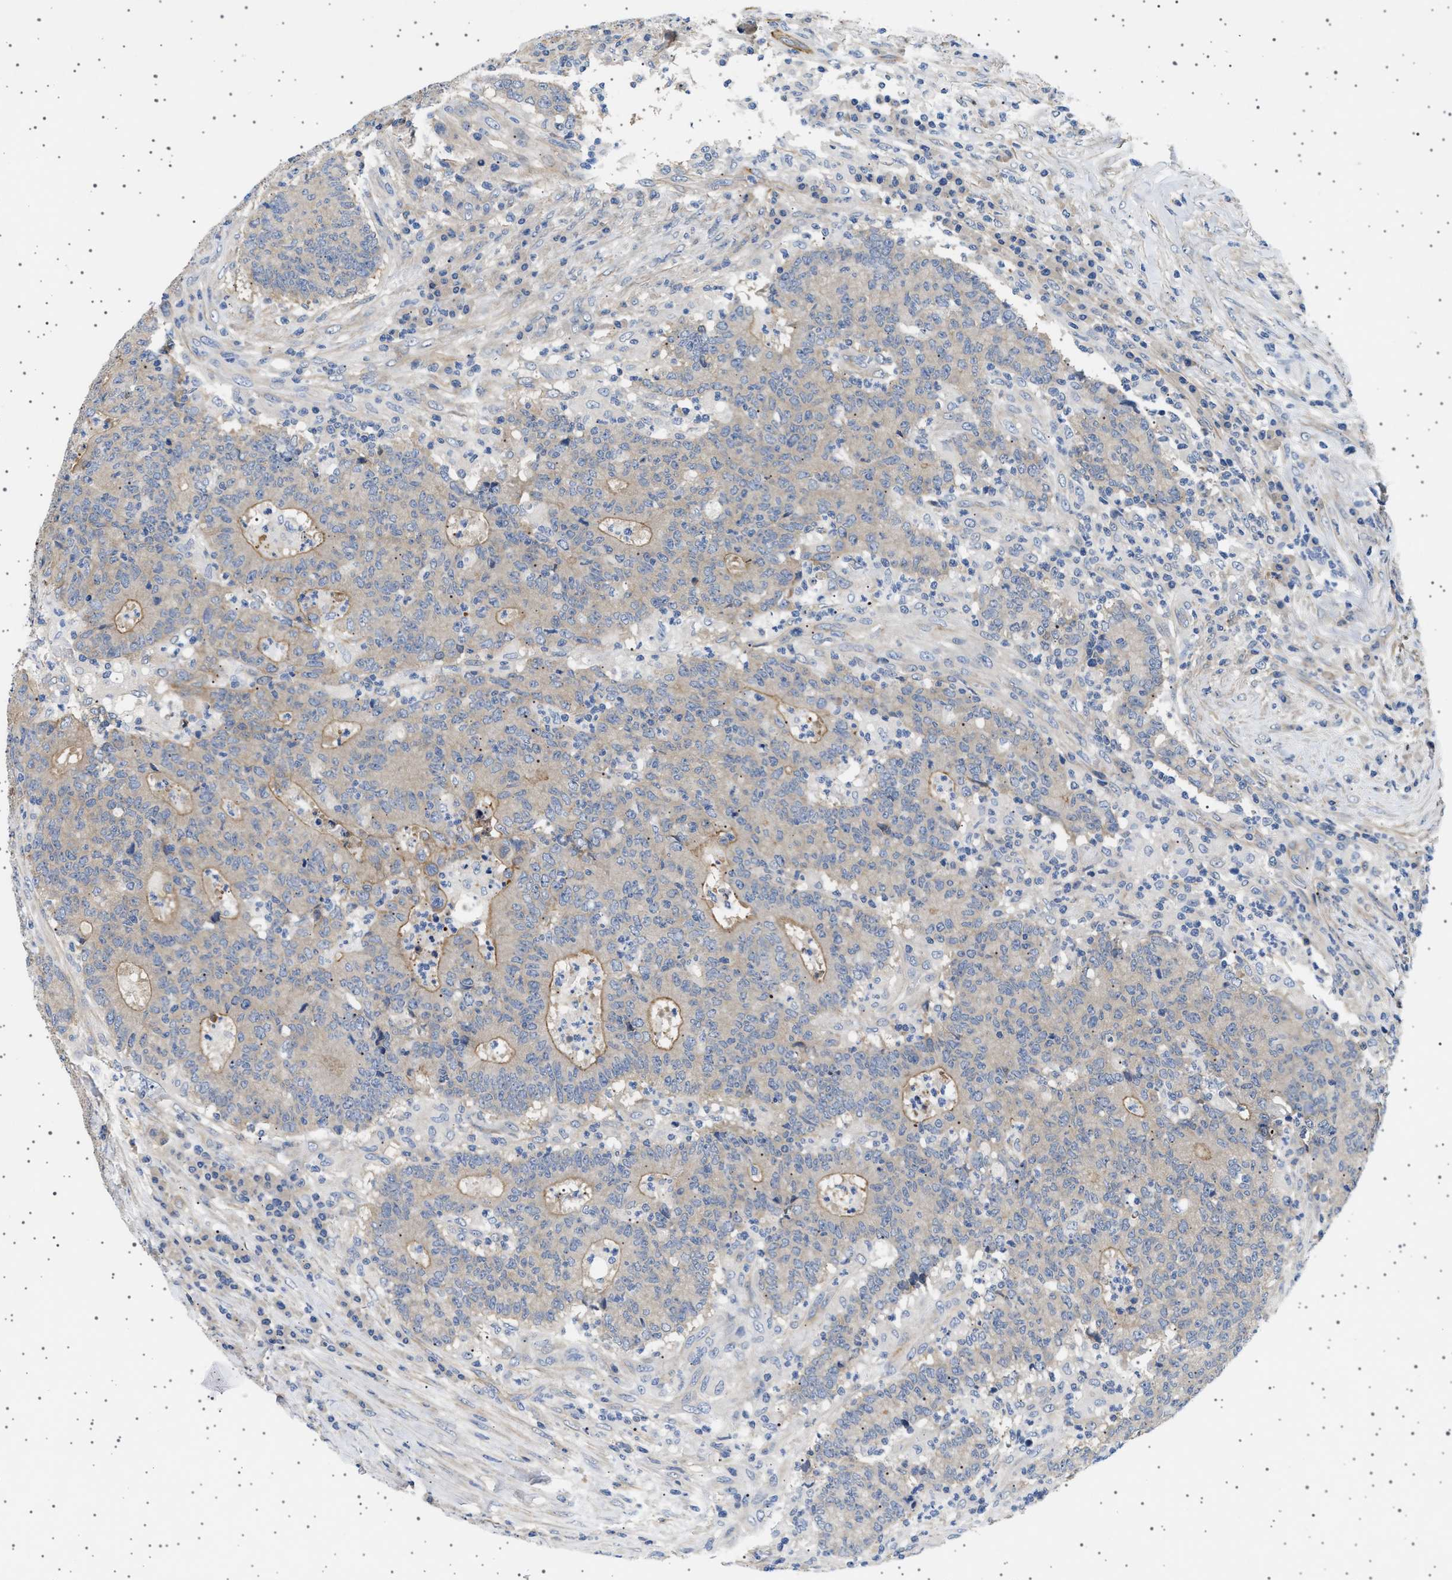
{"staining": {"intensity": "moderate", "quantity": "<25%", "location": "cytoplasmic/membranous"}, "tissue": "colorectal cancer", "cell_type": "Tumor cells", "image_type": "cancer", "snomed": [{"axis": "morphology", "description": "Normal tissue, NOS"}, {"axis": "morphology", "description": "Adenocarcinoma, NOS"}, {"axis": "topography", "description": "Colon"}], "caption": "Immunohistochemical staining of human adenocarcinoma (colorectal) displays moderate cytoplasmic/membranous protein positivity in approximately <25% of tumor cells.", "gene": "PLPP6", "patient": {"sex": "female", "age": 75}}